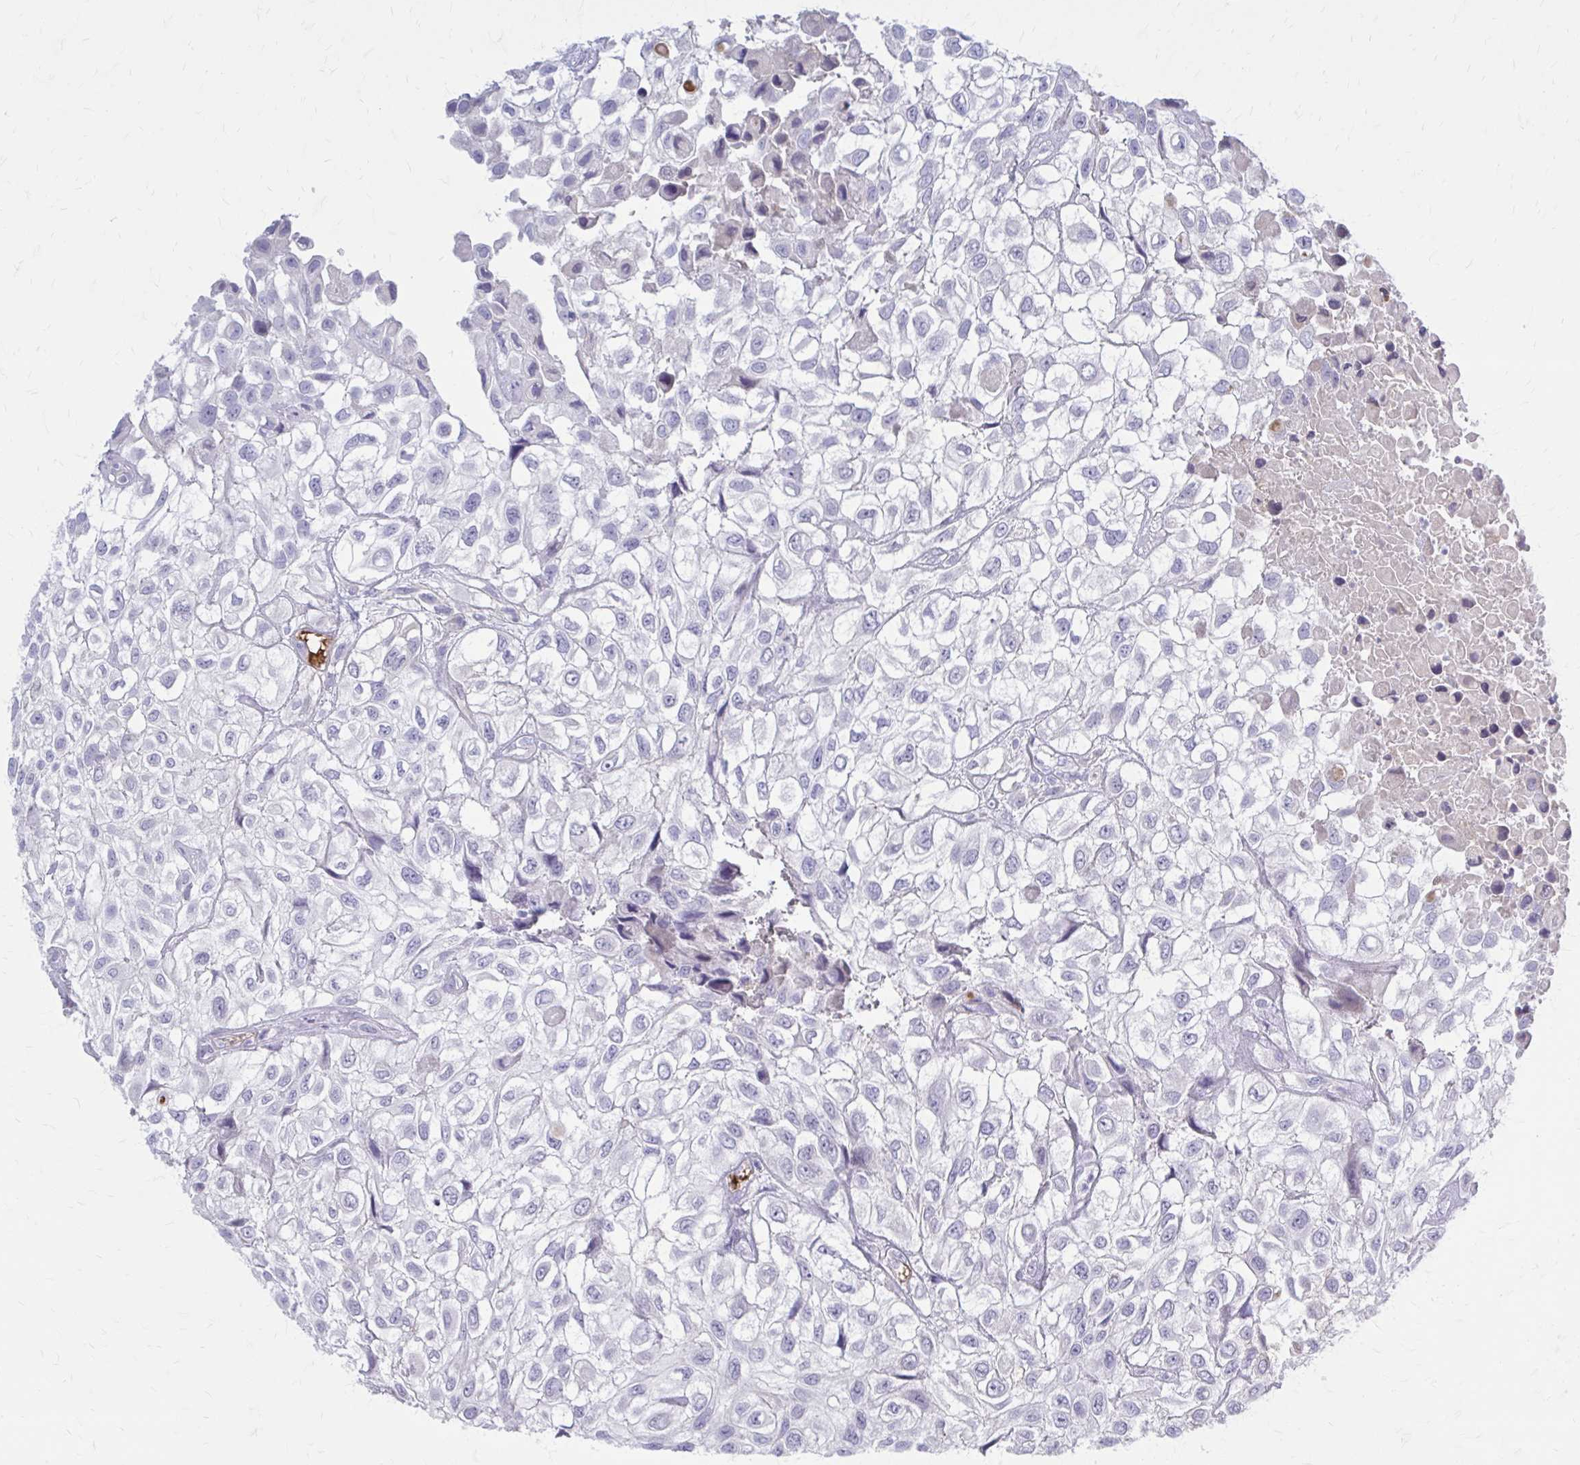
{"staining": {"intensity": "negative", "quantity": "none", "location": "none"}, "tissue": "urothelial cancer", "cell_type": "Tumor cells", "image_type": "cancer", "snomed": [{"axis": "morphology", "description": "Urothelial carcinoma, High grade"}, {"axis": "topography", "description": "Urinary bladder"}], "caption": "IHC of human high-grade urothelial carcinoma displays no staining in tumor cells.", "gene": "SERPIND1", "patient": {"sex": "male", "age": 56}}